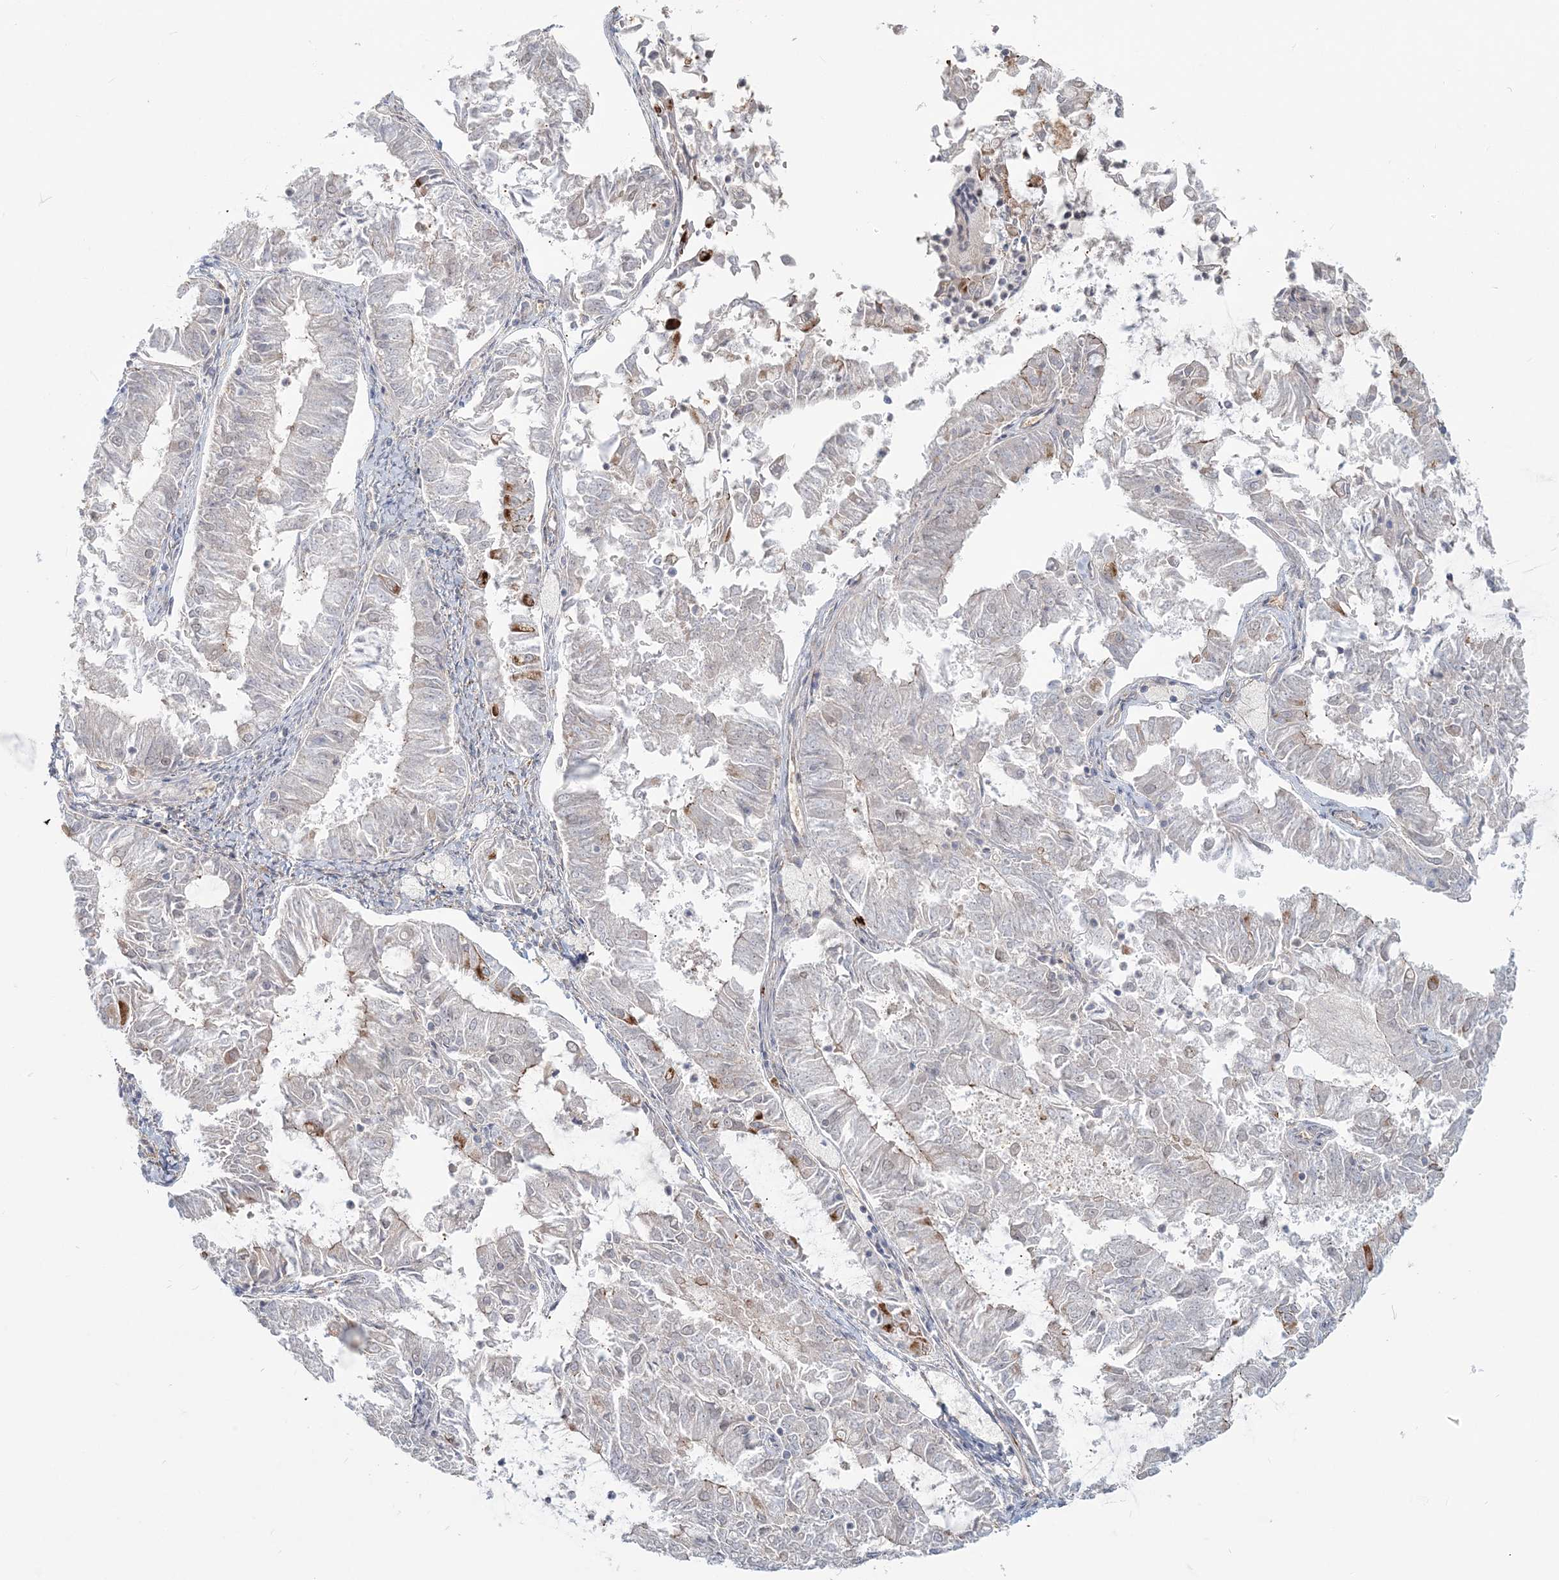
{"staining": {"intensity": "moderate", "quantity": "<25%", "location": "cytoplasmic/membranous"}, "tissue": "endometrial cancer", "cell_type": "Tumor cells", "image_type": "cancer", "snomed": [{"axis": "morphology", "description": "Adenocarcinoma, NOS"}, {"axis": "topography", "description": "Endometrium"}], "caption": "DAB (3,3'-diaminobenzidine) immunohistochemical staining of human endometrial cancer demonstrates moderate cytoplasmic/membranous protein positivity in approximately <25% of tumor cells.", "gene": "SH3PXD2A", "patient": {"sex": "female", "age": 57}}